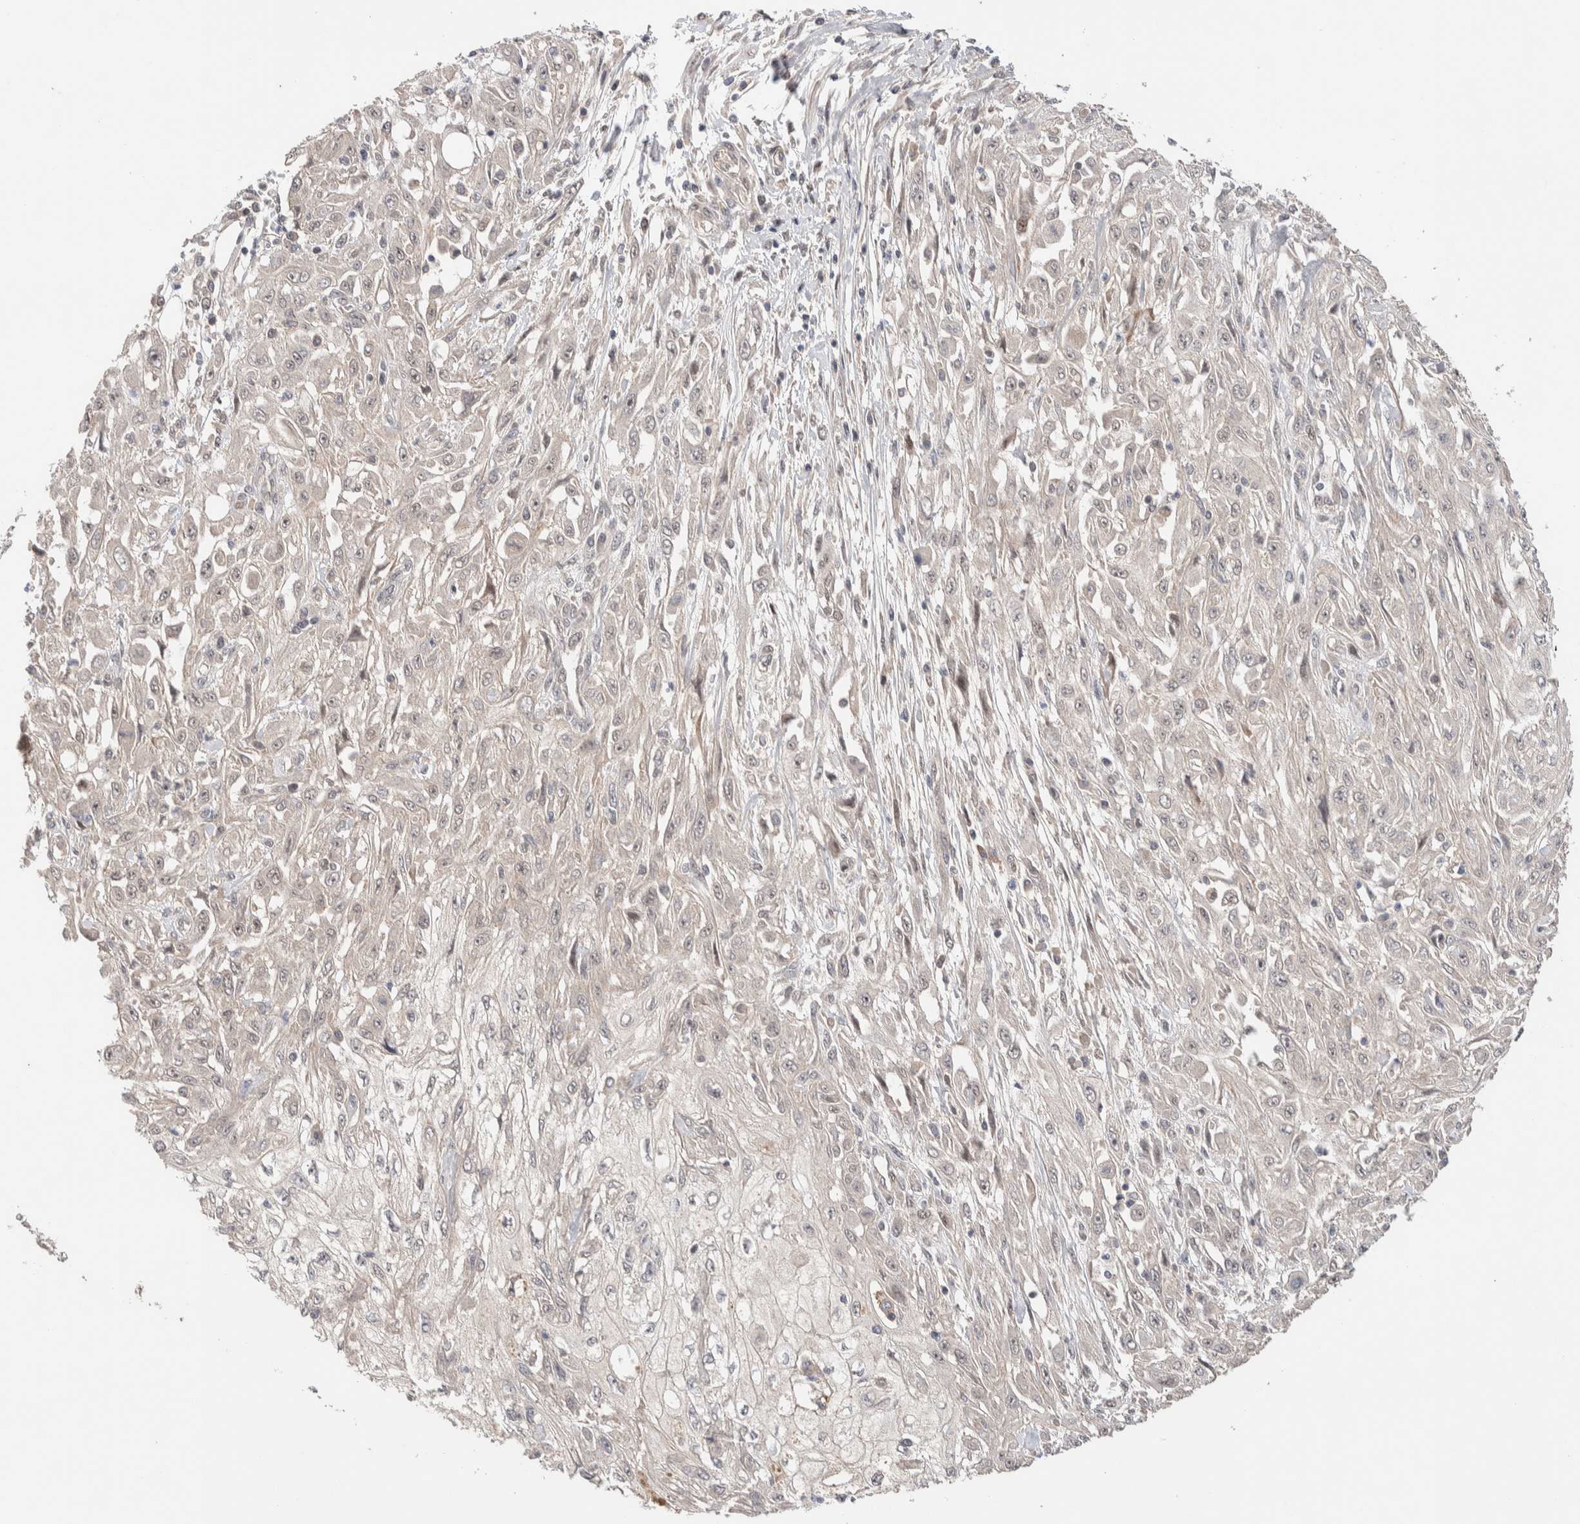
{"staining": {"intensity": "weak", "quantity": "25%-75%", "location": "nuclear"}, "tissue": "skin cancer", "cell_type": "Tumor cells", "image_type": "cancer", "snomed": [{"axis": "morphology", "description": "Squamous cell carcinoma, NOS"}, {"axis": "morphology", "description": "Squamous cell carcinoma, metastatic, NOS"}, {"axis": "topography", "description": "Skin"}, {"axis": "topography", "description": "Lymph node"}], "caption": "Protein expression analysis of human skin cancer (metastatic squamous cell carcinoma) reveals weak nuclear positivity in about 25%-75% of tumor cells.", "gene": "PRDM15", "patient": {"sex": "male", "age": 75}}